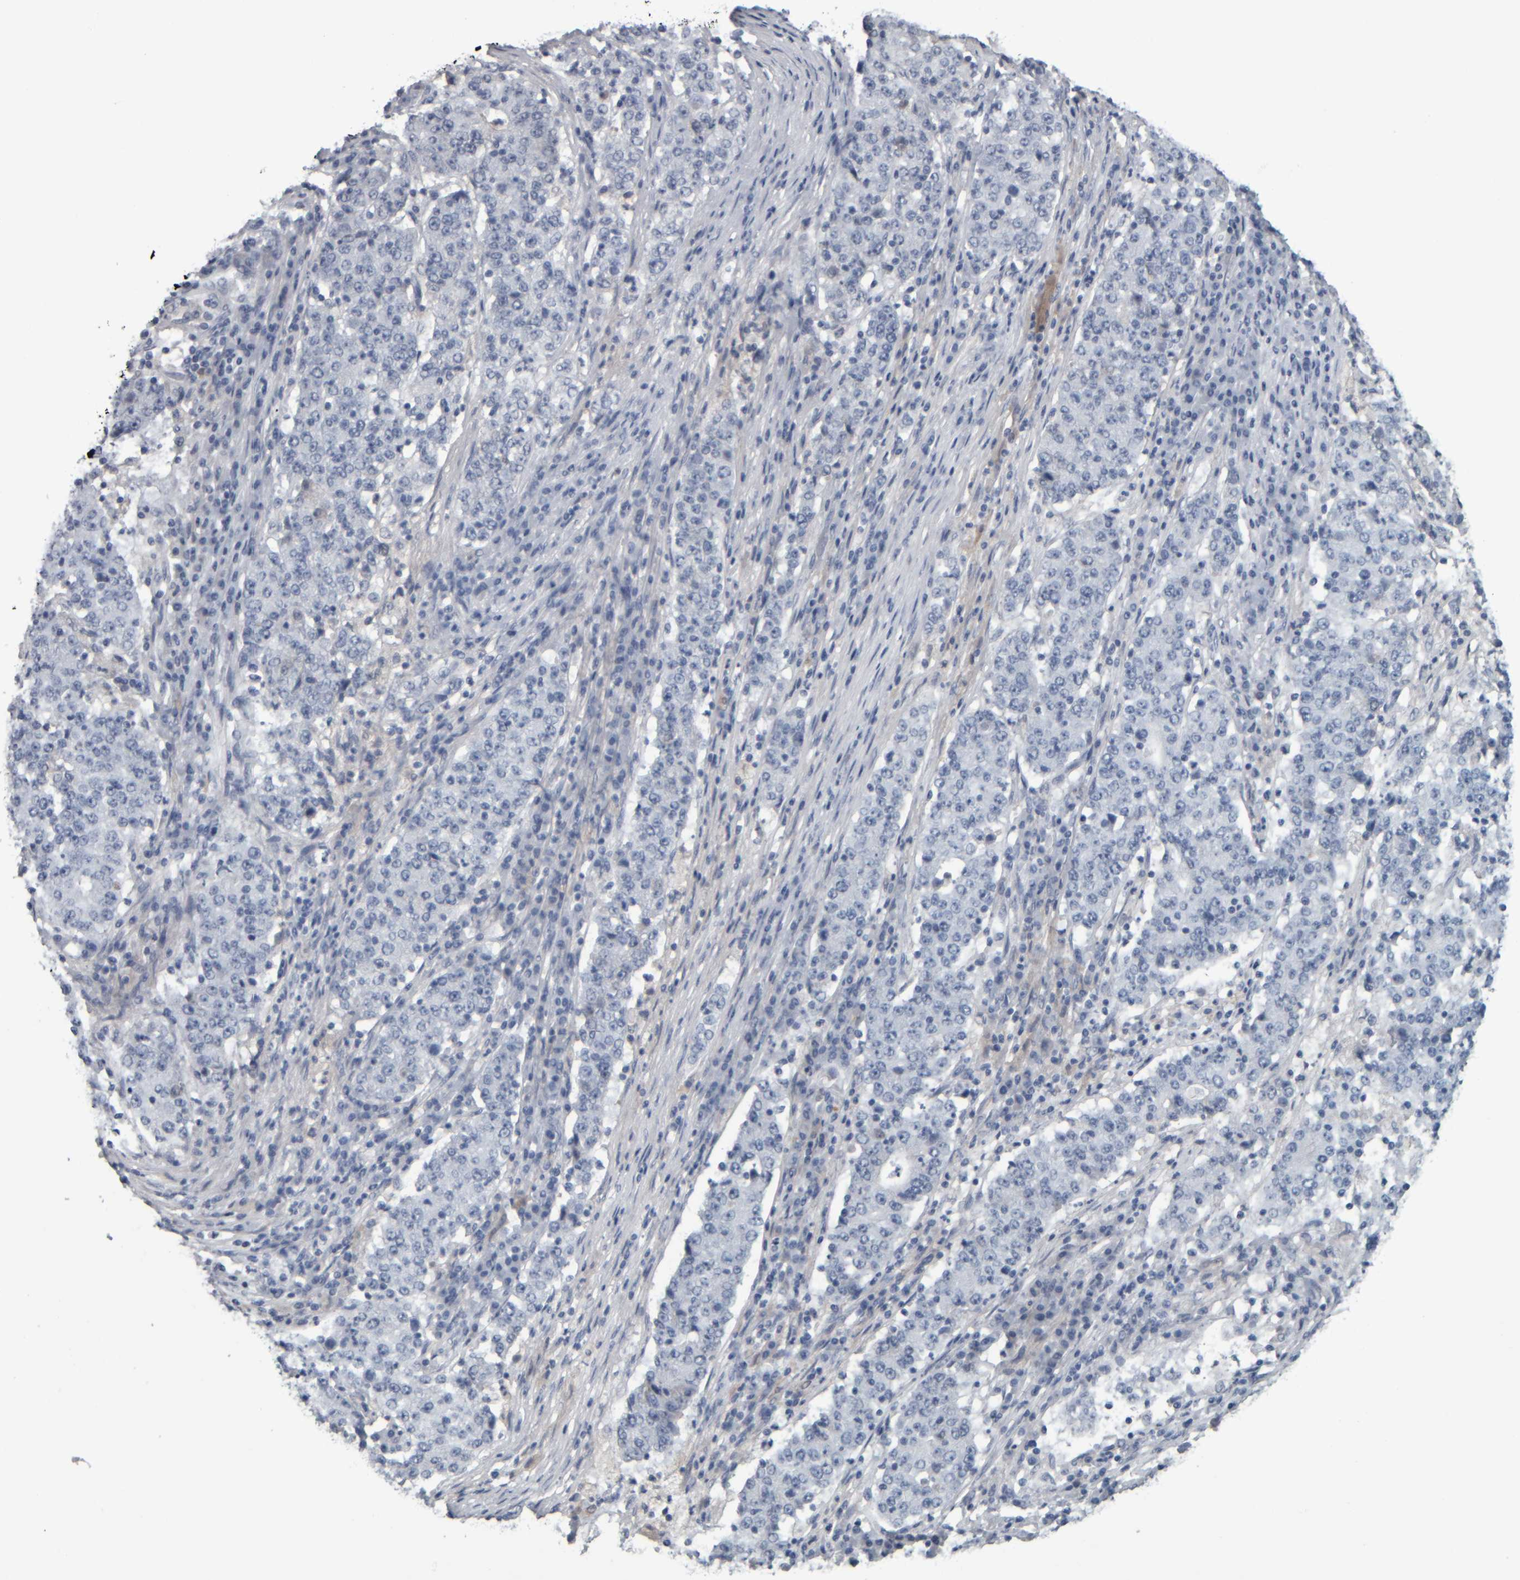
{"staining": {"intensity": "negative", "quantity": "none", "location": "none"}, "tissue": "stomach cancer", "cell_type": "Tumor cells", "image_type": "cancer", "snomed": [{"axis": "morphology", "description": "Adenocarcinoma, NOS"}, {"axis": "topography", "description": "Stomach"}], "caption": "Photomicrograph shows no significant protein staining in tumor cells of adenocarcinoma (stomach).", "gene": "CAVIN4", "patient": {"sex": "male", "age": 59}}